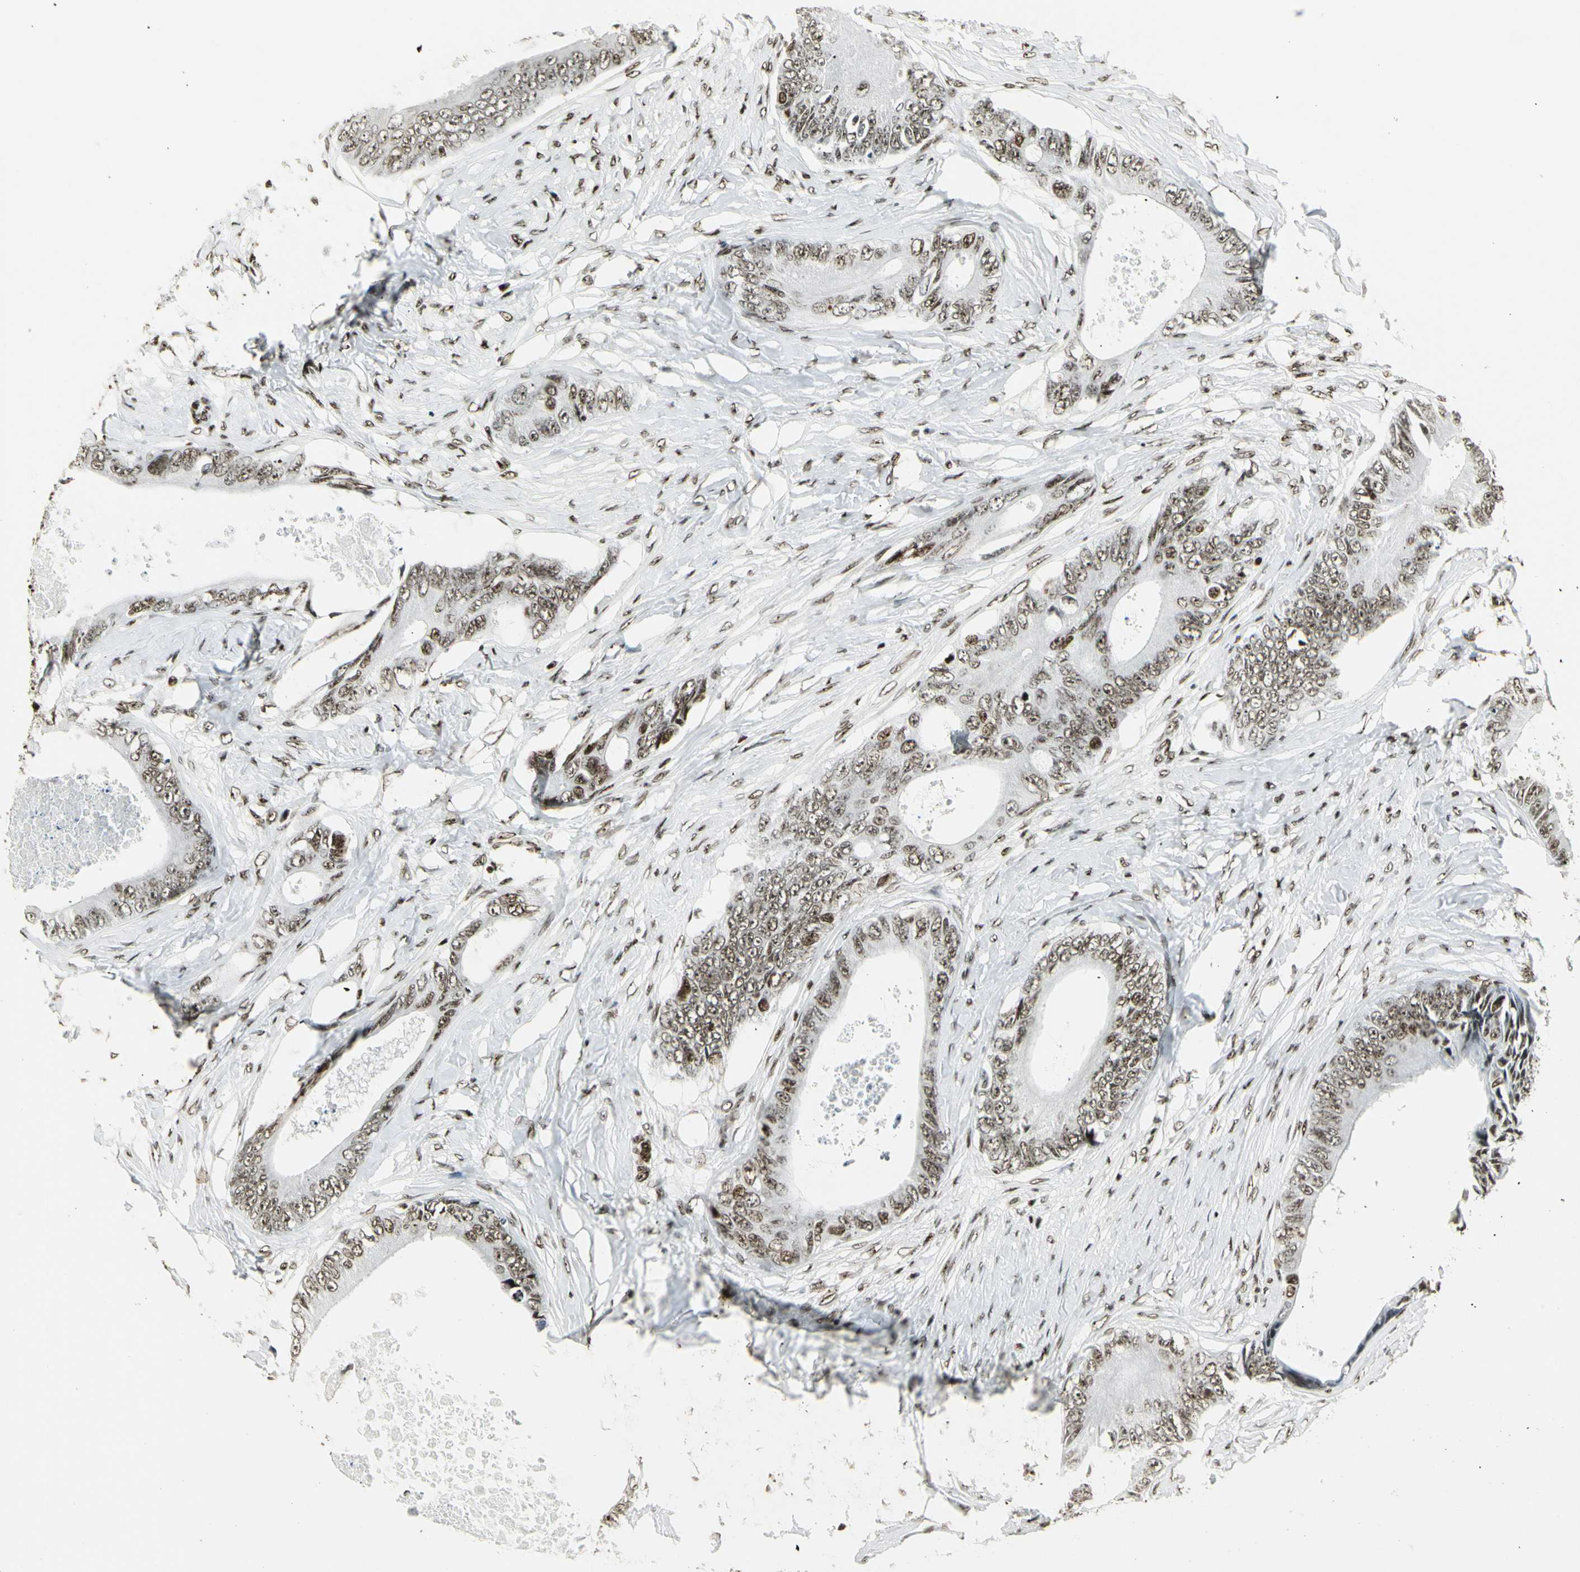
{"staining": {"intensity": "strong", "quantity": ">75%", "location": "nuclear"}, "tissue": "colorectal cancer", "cell_type": "Tumor cells", "image_type": "cancer", "snomed": [{"axis": "morphology", "description": "Normal tissue, NOS"}, {"axis": "morphology", "description": "Adenocarcinoma, NOS"}, {"axis": "topography", "description": "Rectum"}, {"axis": "topography", "description": "Peripheral nerve tissue"}], "caption": "About >75% of tumor cells in human colorectal cancer show strong nuclear protein staining as visualized by brown immunohistochemical staining.", "gene": "UBTF", "patient": {"sex": "female", "age": 77}}